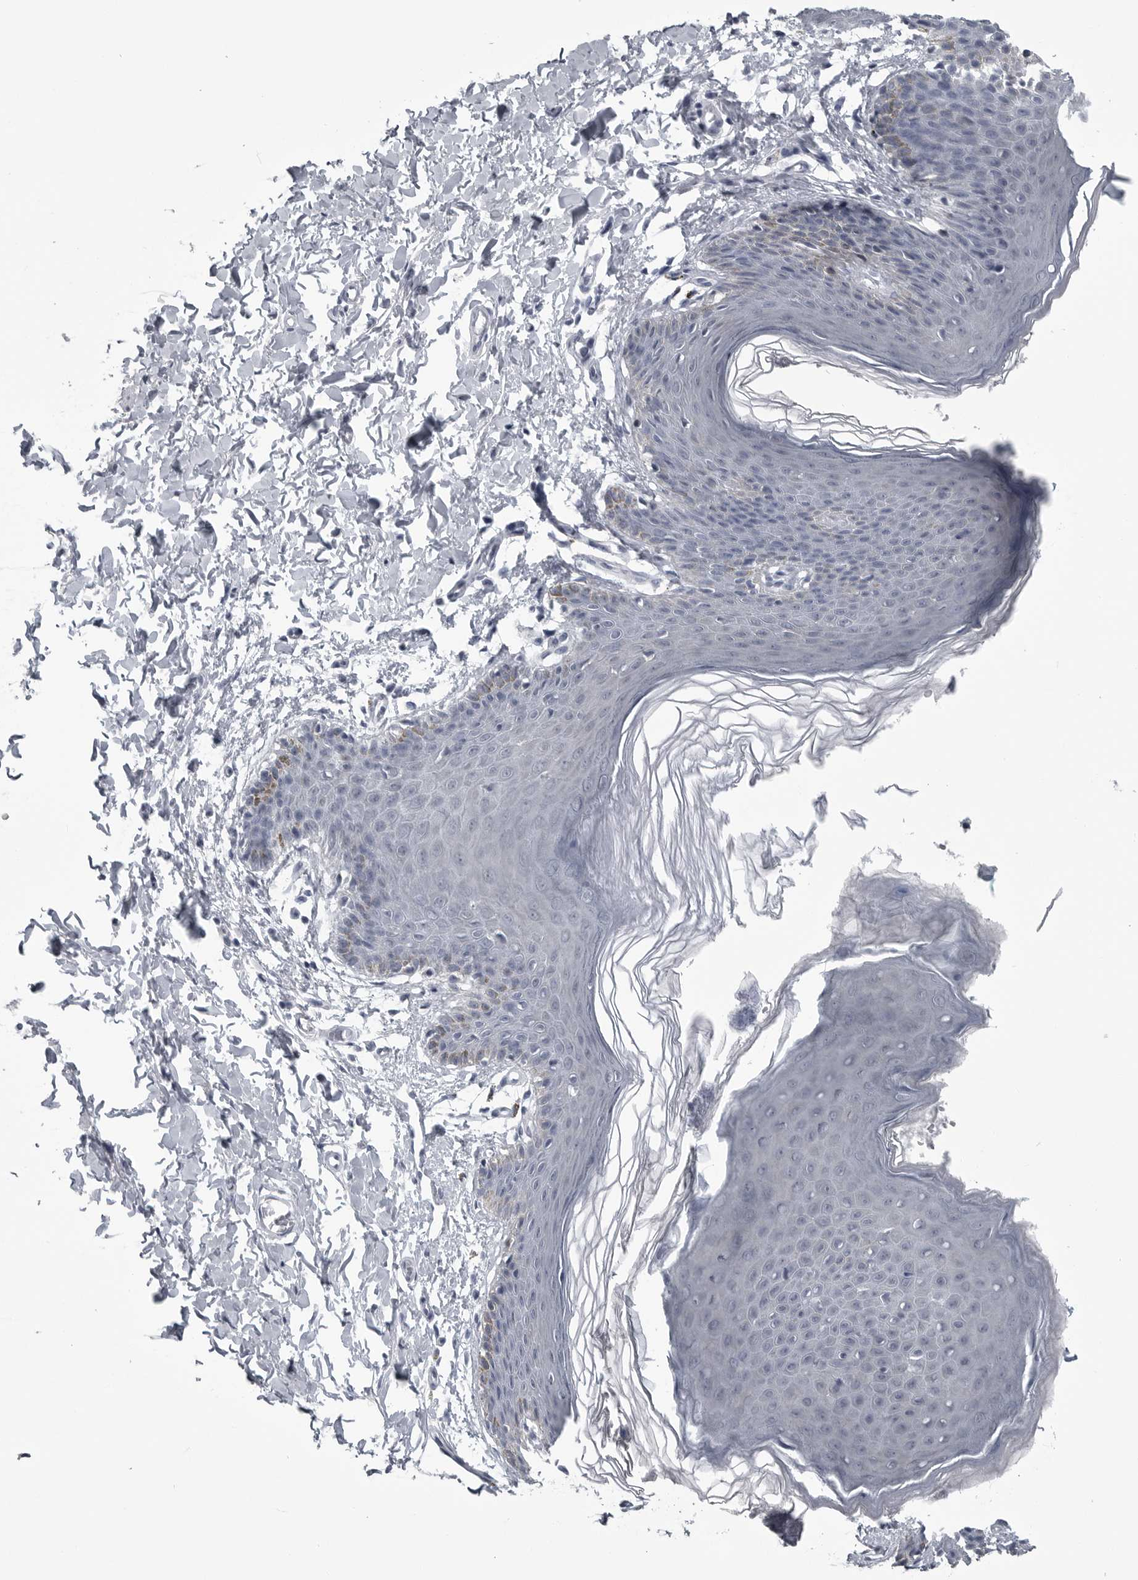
{"staining": {"intensity": "weak", "quantity": "<25%", "location": "cytoplasmic/membranous"}, "tissue": "skin", "cell_type": "Epidermal cells", "image_type": "normal", "snomed": [{"axis": "morphology", "description": "Normal tissue, NOS"}, {"axis": "topography", "description": "Vulva"}], "caption": "IHC photomicrograph of benign skin stained for a protein (brown), which reveals no expression in epidermal cells.", "gene": "MYOC", "patient": {"sex": "female", "age": 66}}